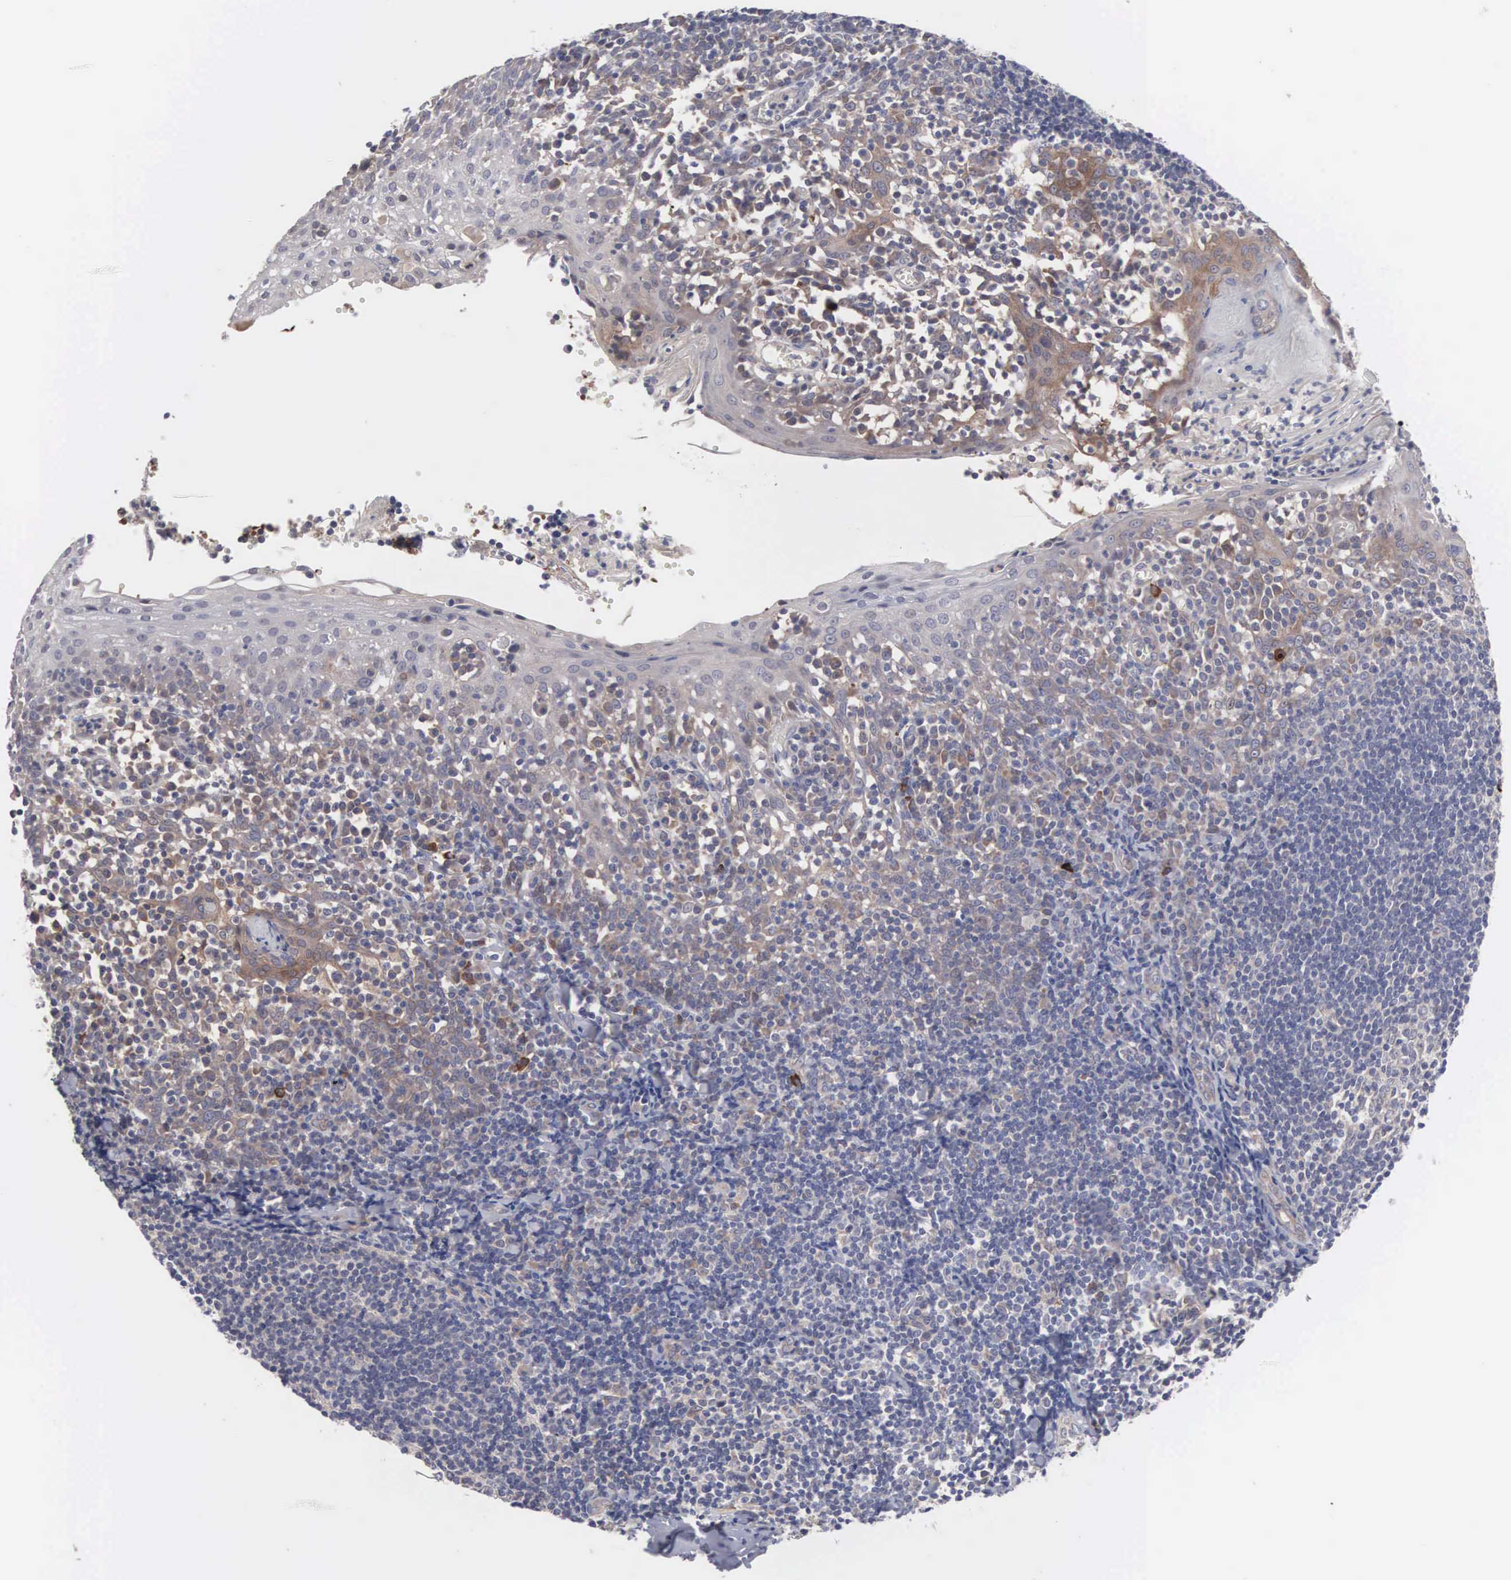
{"staining": {"intensity": "weak", "quantity": "25%-75%", "location": "cytoplasmic/membranous"}, "tissue": "tonsil", "cell_type": "Germinal center cells", "image_type": "normal", "snomed": [{"axis": "morphology", "description": "Normal tissue, NOS"}, {"axis": "topography", "description": "Tonsil"}], "caption": "This image exhibits IHC staining of unremarkable tonsil, with low weak cytoplasmic/membranous positivity in about 25%-75% of germinal center cells.", "gene": "INF2", "patient": {"sex": "female", "age": 41}}